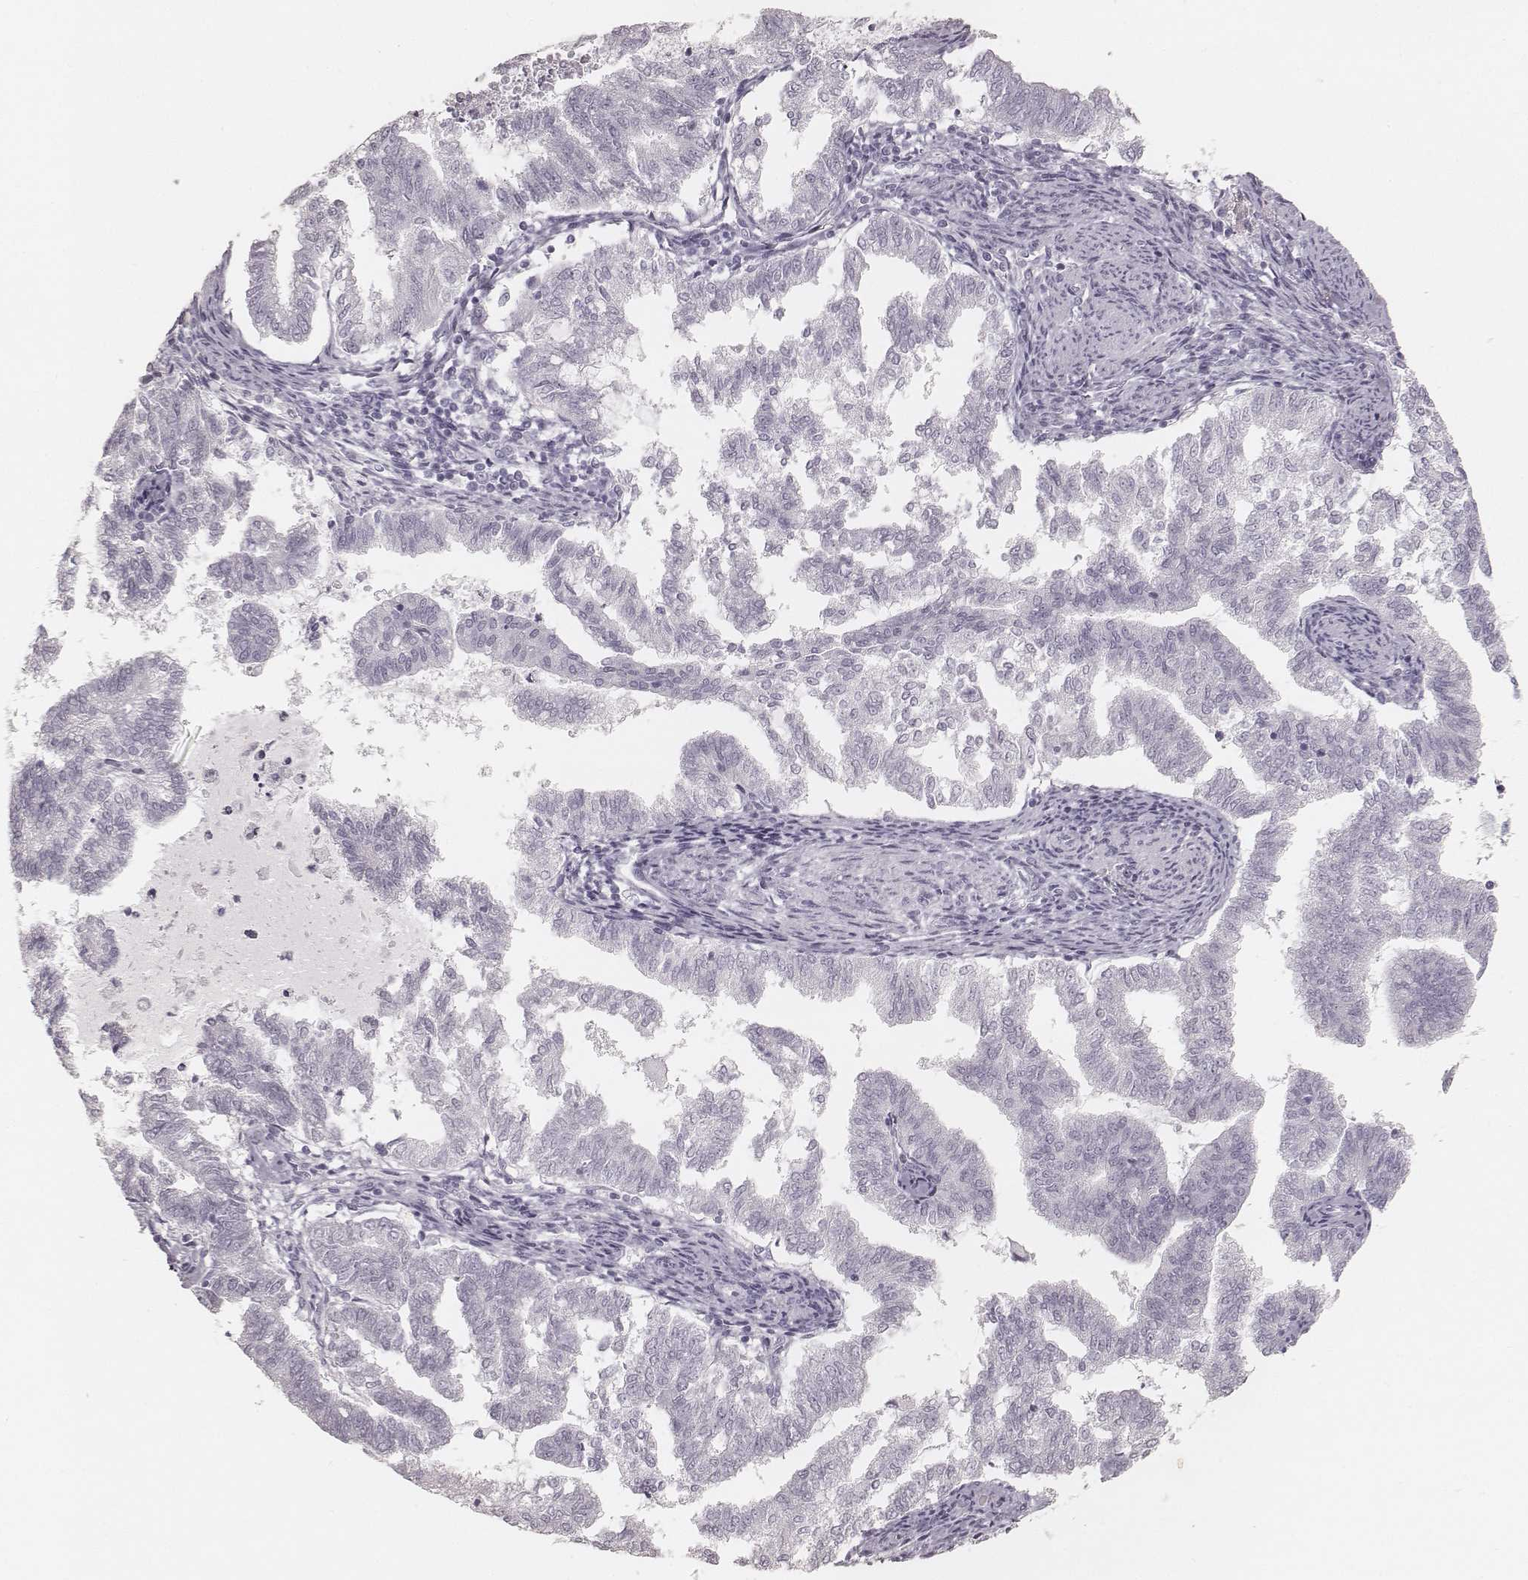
{"staining": {"intensity": "negative", "quantity": "none", "location": "none"}, "tissue": "endometrial cancer", "cell_type": "Tumor cells", "image_type": "cancer", "snomed": [{"axis": "morphology", "description": "Adenocarcinoma, NOS"}, {"axis": "topography", "description": "Endometrium"}], "caption": "Immunohistochemistry photomicrograph of endometrial cancer (adenocarcinoma) stained for a protein (brown), which shows no expression in tumor cells. The staining is performed using DAB (3,3'-diaminobenzidine) brown chromogen with nuclei counter-stained in using hematoxylin.", "gene": "KRT34", "patient": {"sex": "female", "age": 79}}